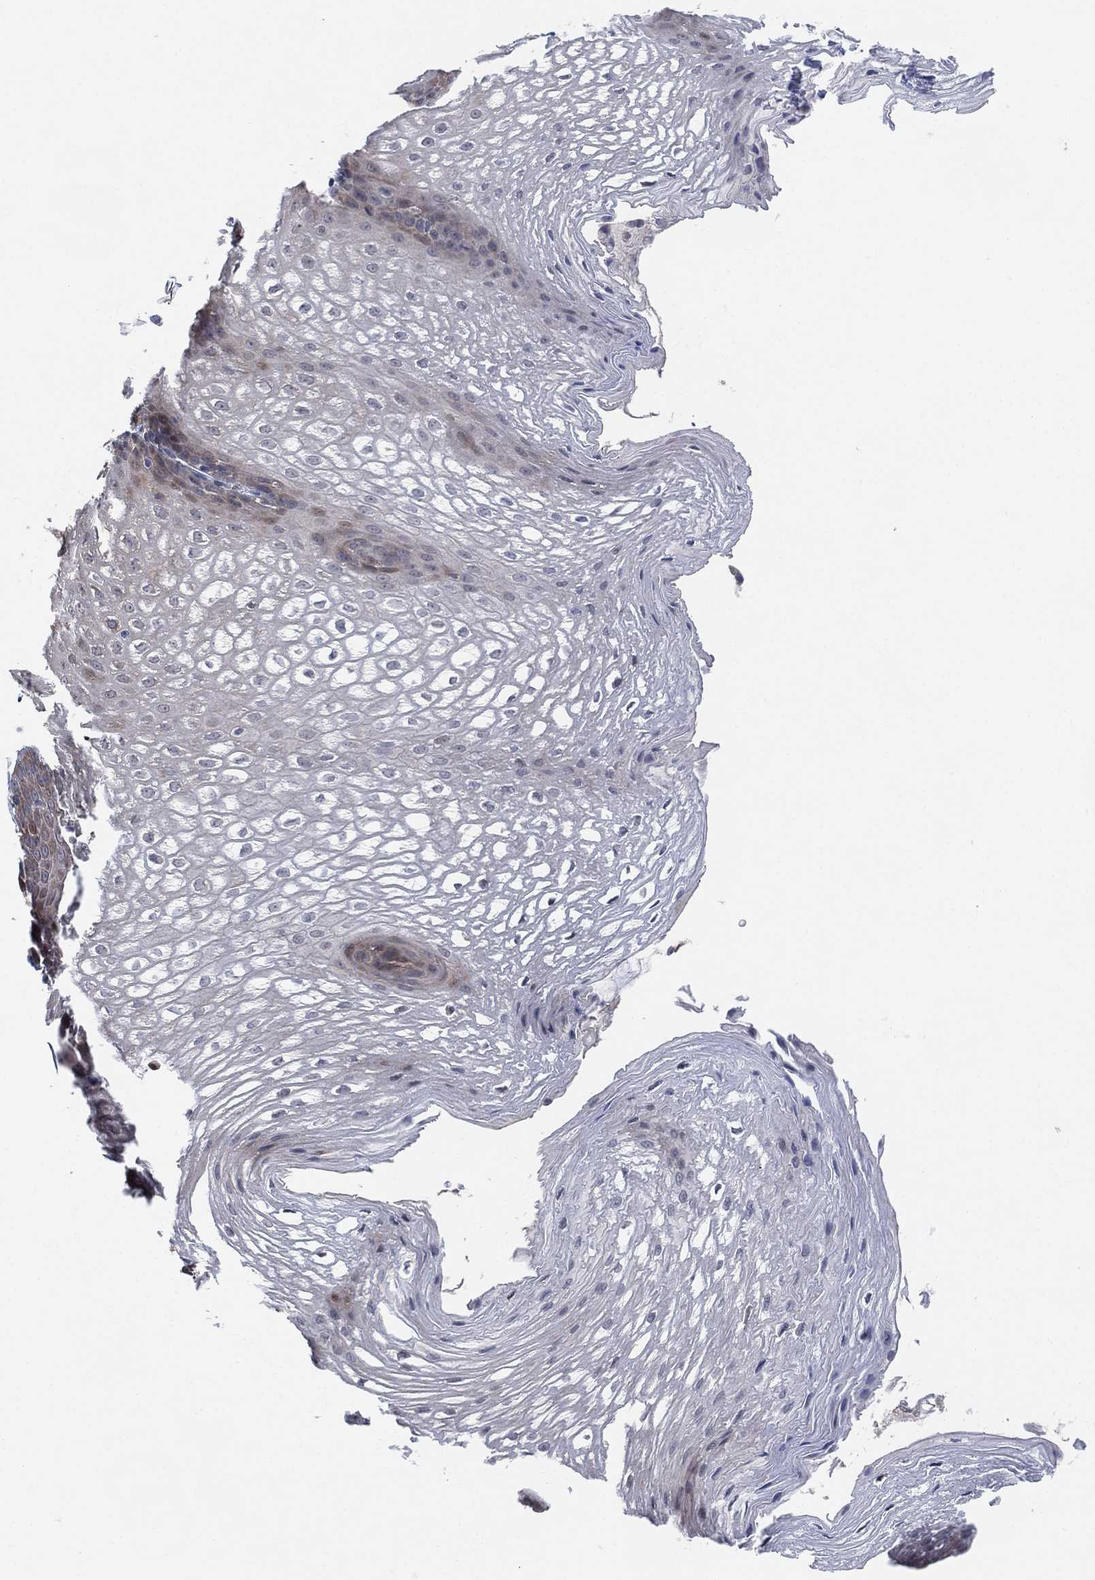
{"staining": {"intensity": "negative", "quantity": "none", "location": "none"}, "tissue": "esophagus", "cell_type": "Squamous epithelial cells", "image_type": "normal", "snomed": [{"axis": "morphology", "description": "Normal tissue, NOS"}, {"axis": "topography", "description": "Esophagus"}], "caption": "This is an IHC micrograph of unremarkable esophagus. There is no staining in squamous epithelial cells.", "gene": "CNTF", "patient": {"sex": "male", "age": 72}}